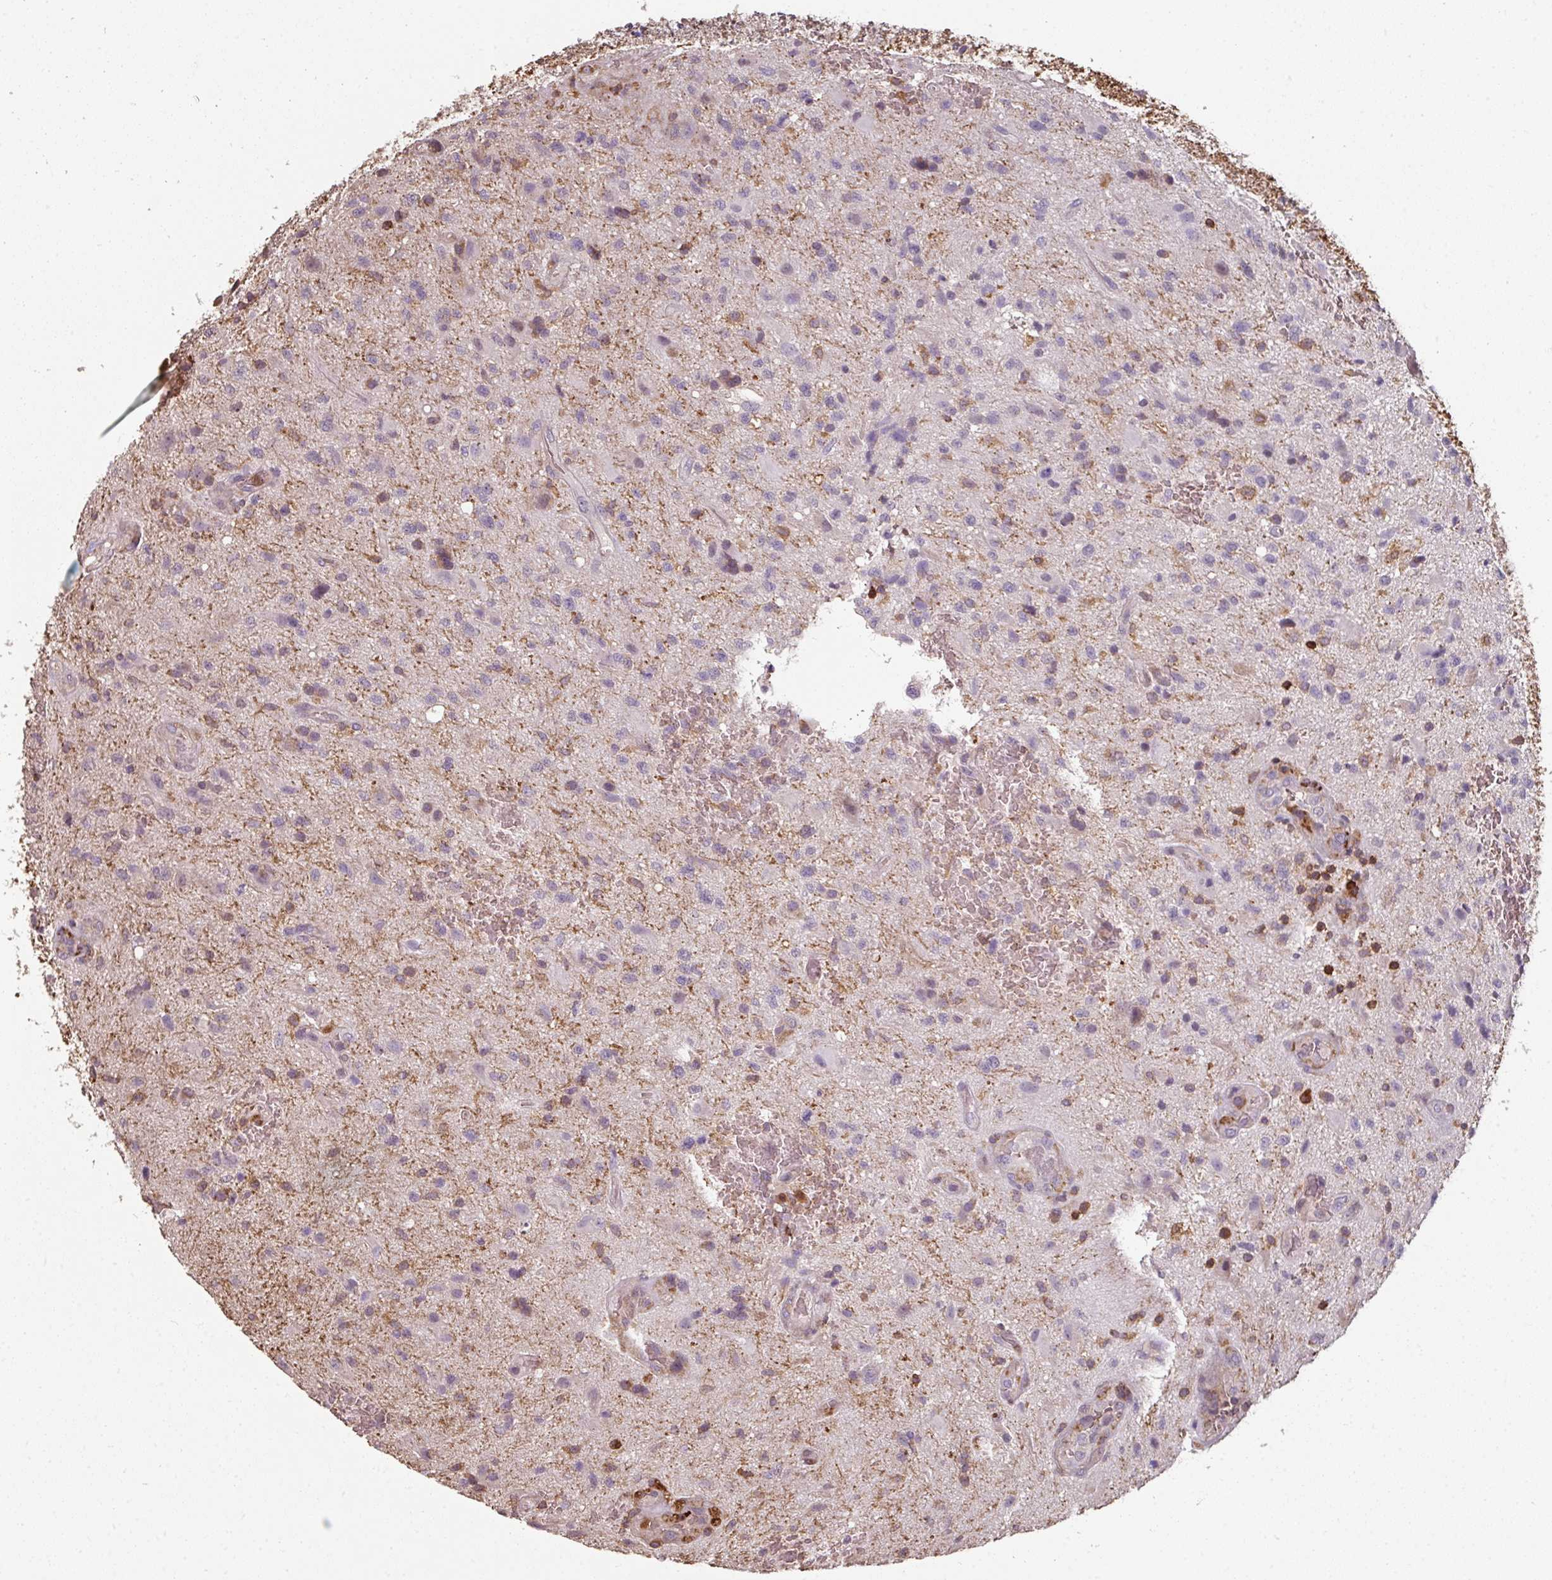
{"staining": {"intensity": "negative", "quantity": "none", "location": "none"}, "tissue": "glioma", "cell_type": "Tumor cells", "image_type": "cancer", "snomed": [{"axis": "morphology", "description": "Glioma, malignant, High grade"}, {"axis": "topography", "description": "Brain"}], "caption": "A high-resolution image shows immunohistochemistry (IHC) staining of glioma, which exhibits no significant expression in tumor cells. (DAB immunohistochemistry, high magnification).", "gene": "OLFML2B", "patient": {"sex": "male", "age": 67}}